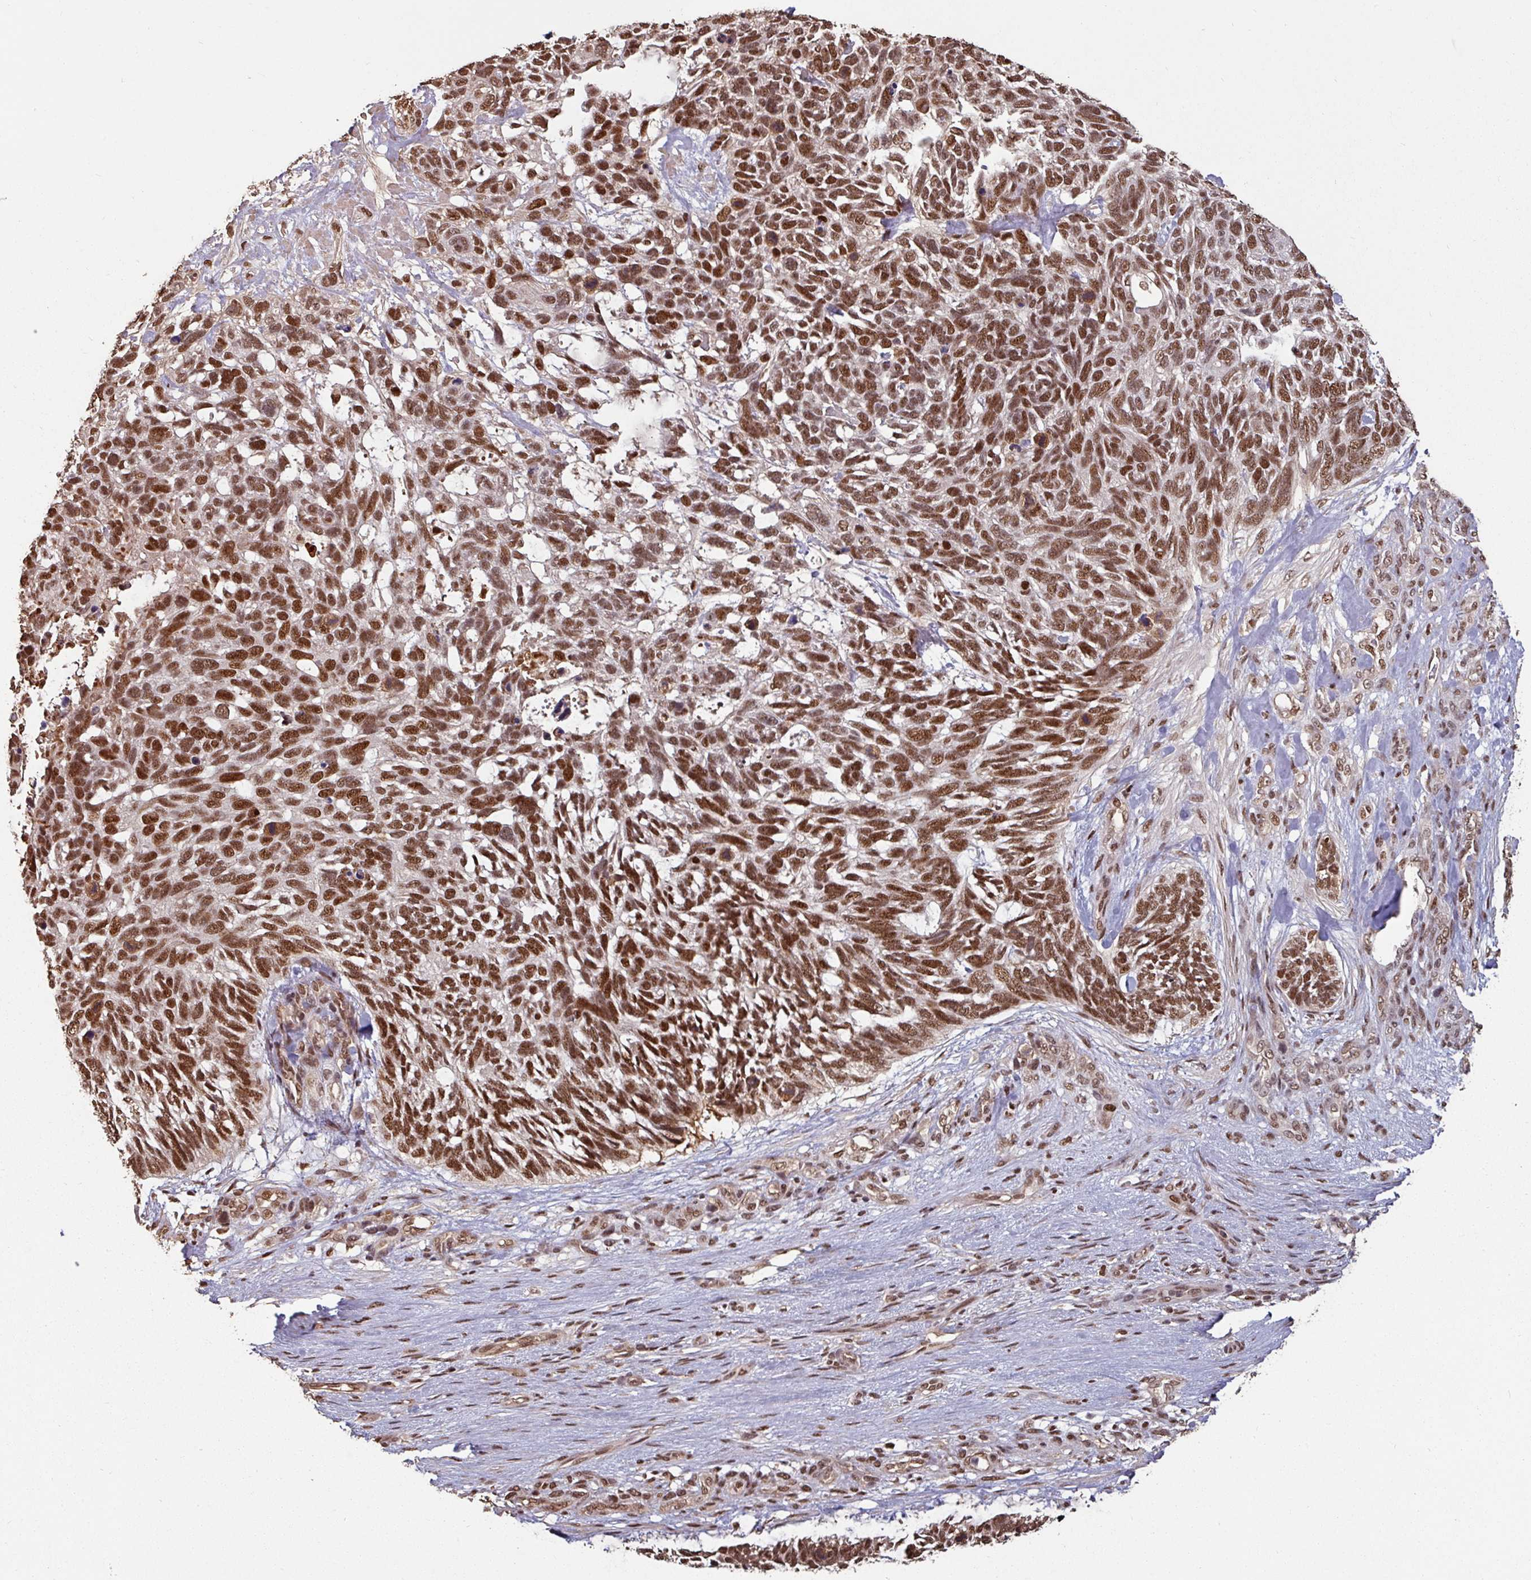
{"staining": {"intensity": "strong", "quantity": ">75%", "location": "nuclear"}, "tissue": "skin cancer", "cell_type": "Tumor cells", "image_type": "cancer", "snomed": [{"axis": "morphology", "description": "Basal cell carcinoma"}, {"axis": "topography", "description": "Skin"}], "caption": "This photomicrograph displays skin basal cell carcinoma stained with IHC to label a protein in brown. The nuclear of tumor cells show strong positivity for the protein. Nuclei are counter-stained blue.", "gene": "POLD1", "patient": {"sex": "male", "age": 88}}